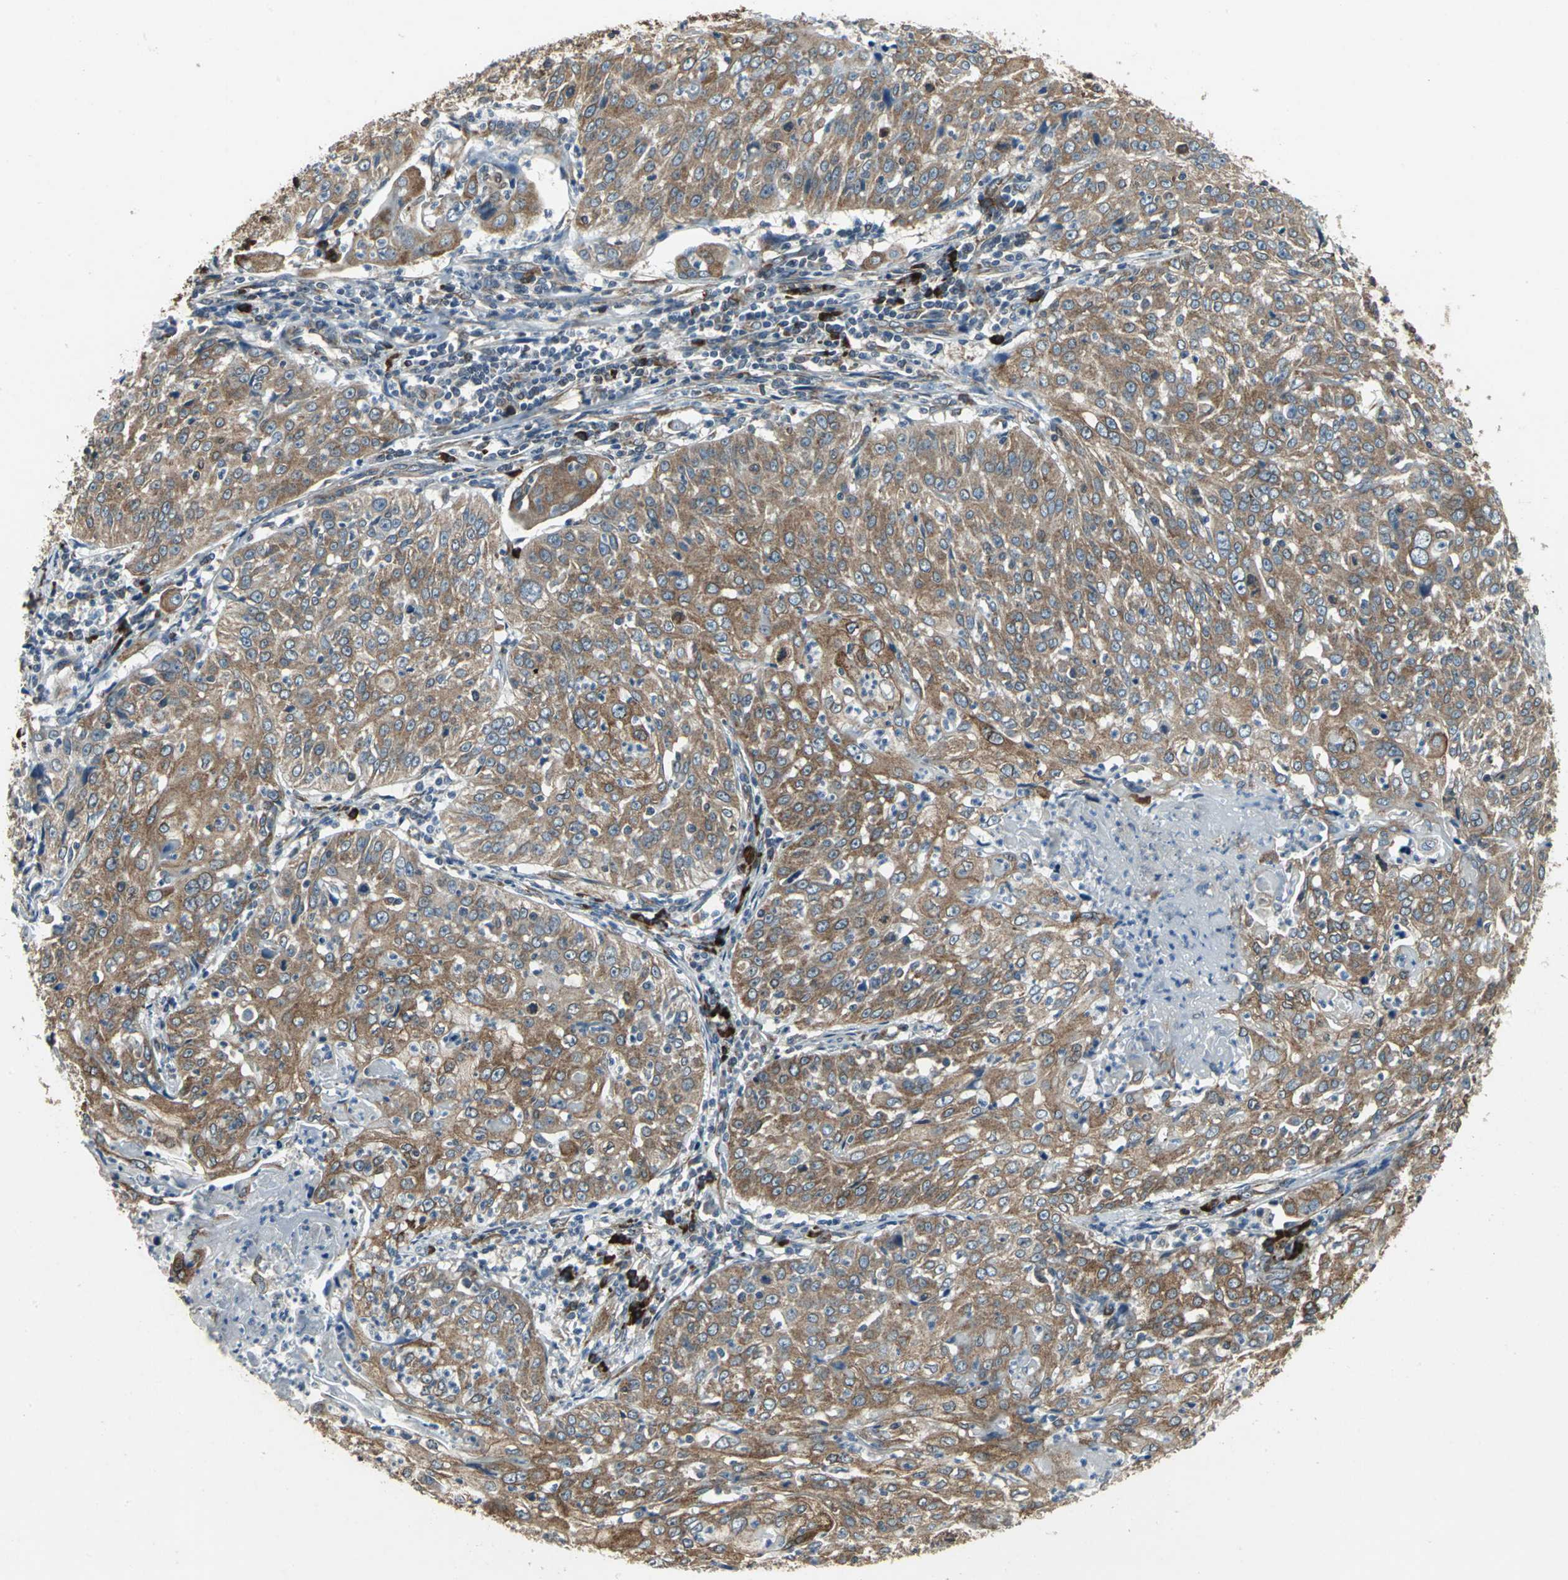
{"staining": {"intensity": "moderate", "quantity": "25%-75%", "location": "cytoplasmic/membranous,nuclear"}, "tissue": "cervical cancer", "cell_type": "Tumor cells", "image_type": "cancer", "snomed": [{"axis": "morphology", "description": "Squamous cell carcinoma, NOS"}, {"axis": "topography", "description": "Cervix"}], "caption": "IHC image of neoplastic tissue: human cervical cancer stained using immunohistochemistry (IHC) reveals medium levels of moderate protein expression localized specifically in the cytoplasmic/membranous and nuclear of tumor cells, appearing as a cytoplasmic/membranous and nuclear brown color.", "gene": "SYVN1", "patient": {"sex": "female", "age": 39}}